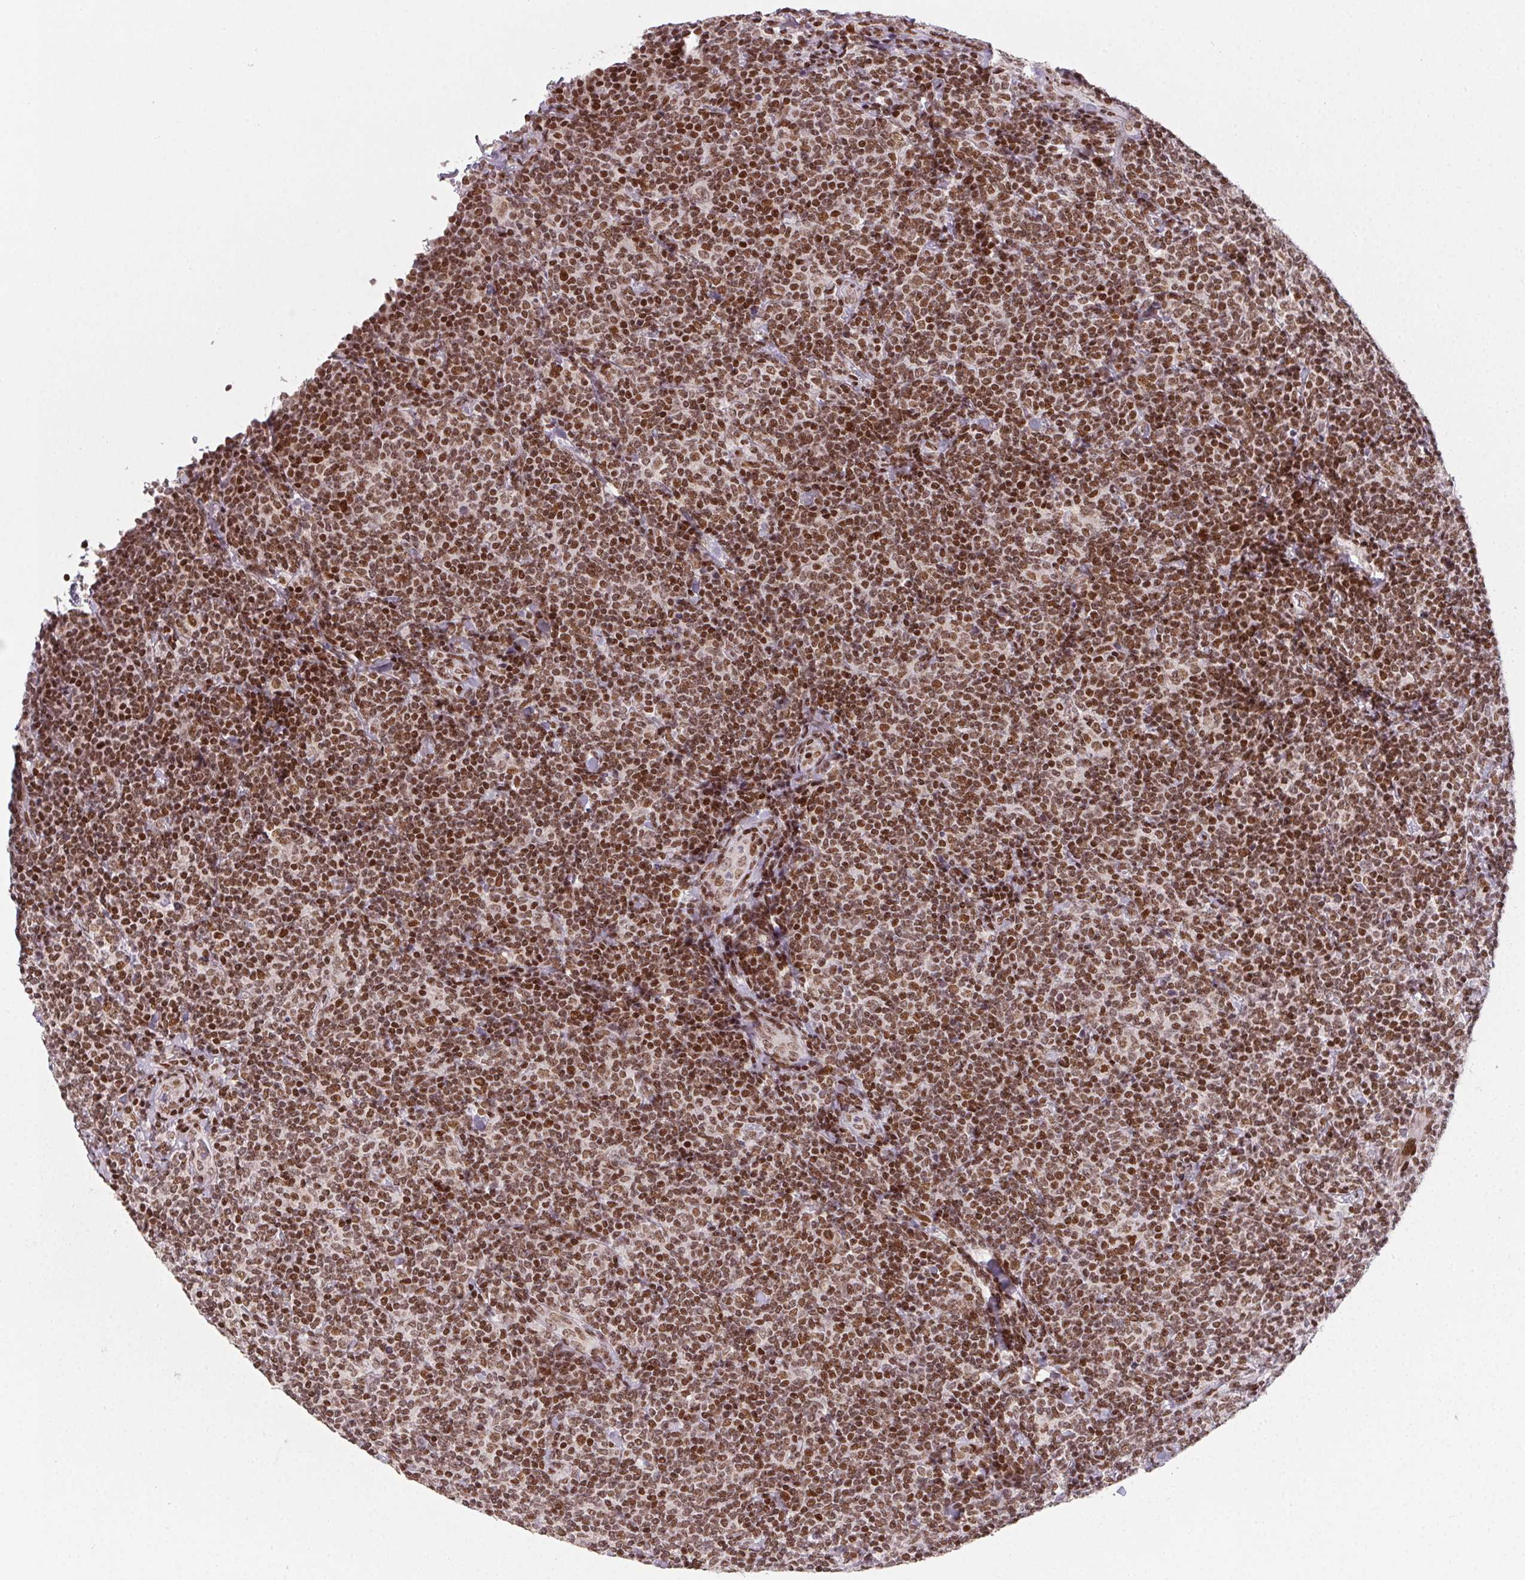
{"staining": {"intensity": "moderate", "quantity": ">75%", "location": "nuclear"}, "tissue": "lymphoma", "cell_type": "Tumor cells", "image_type": "cancer", "snomed": [{"axis": "morphology", "description": "Malignant lymphoma, non-Hodgkin's type, Low grade"}, {"axis": "topography", "description": "Lymph node"}], "caption": "Lymphoma tissue exhibits moderate nuclear positivity in approximately >75% of tumor cells", "gene": "KMT2A", "patient": {"sex": "female", "age": 56}}